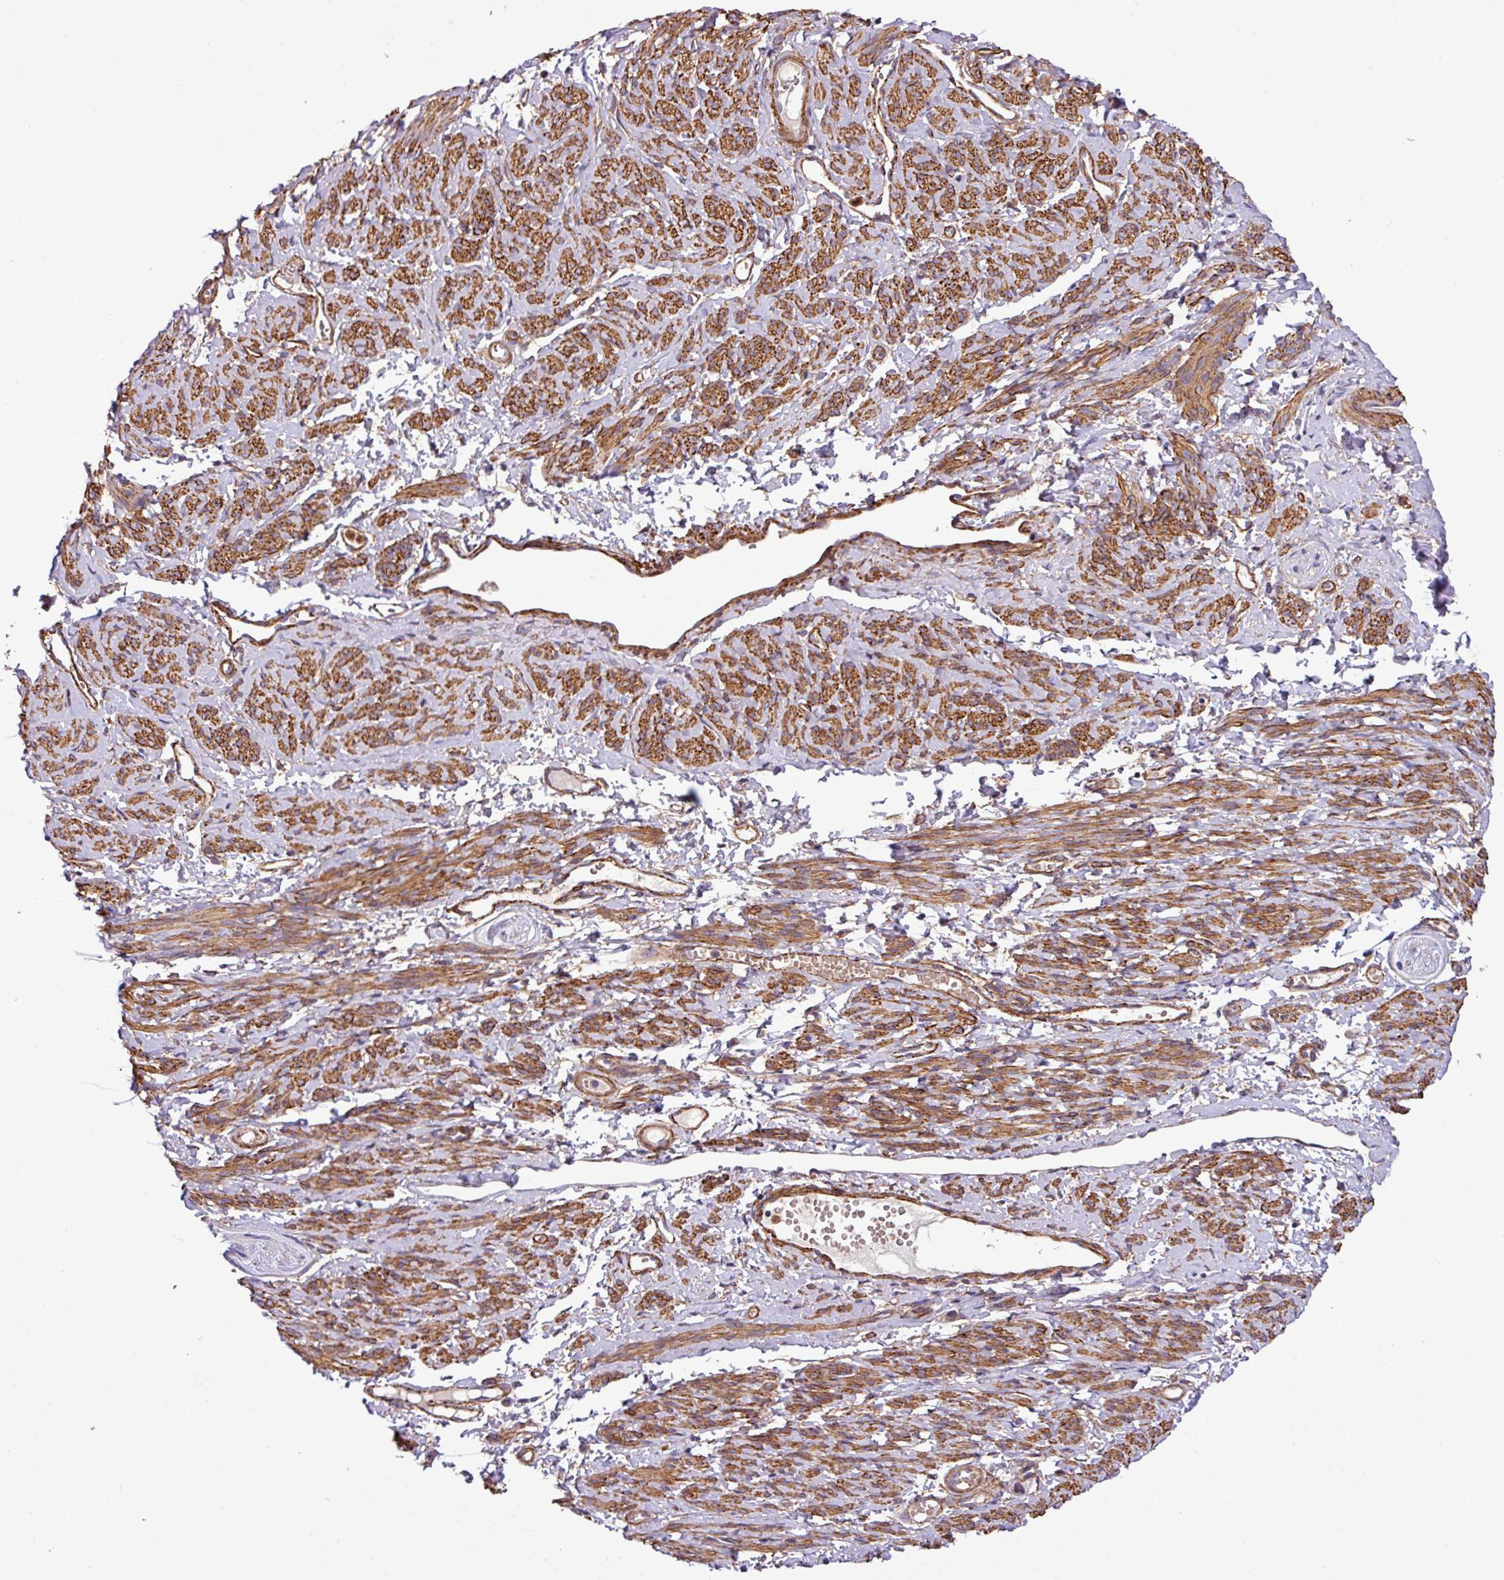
{"staining": {"intensity": "strong", "quantity": ">75%", "location": "cytoplasmic/membranous"}, "tissue": "smooth muscle", "cell_type": "Smooth muscle cells", "image_type": "normal", "snomed": [{"axis": "morphology", "description": "Normal tissue, NOS"}, {"axis": "topography", "description": "Smooth muscle"}], "caption": "A brown stain shows strong cytoplasmic/membranous staining of a protein in smooth muscle cells of unremarkable smooth muscle.", "gene": "FAM47E", "patient": {"sex": "female", "age": 65}}